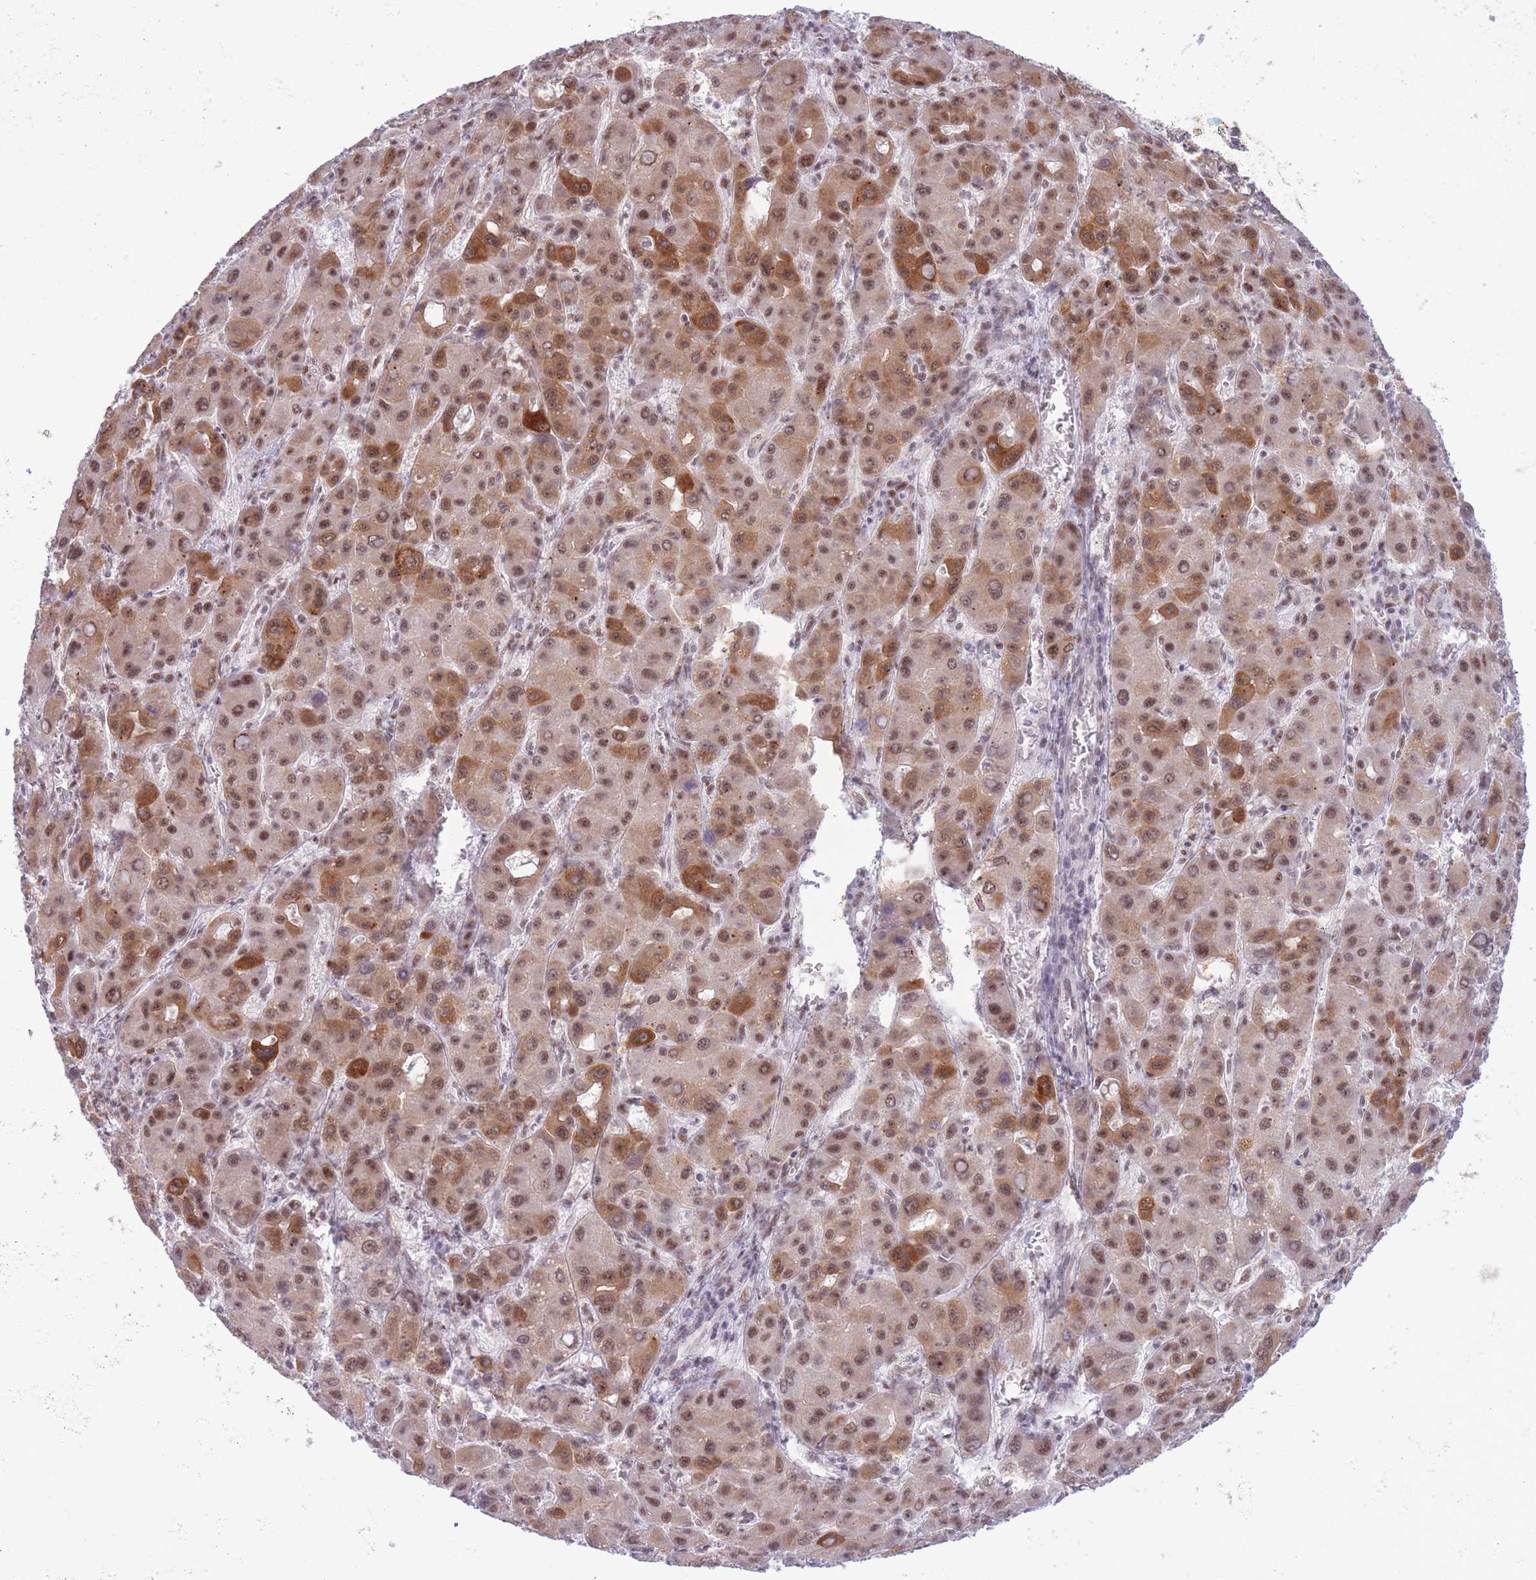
{"staining": {"intensity": "moderate", "quantity": ">75%", "location": "cytoplasmic/membranous,nuclear"}, "tissue": "liver cancer", "cell_type": "Tumor cells", "image_type": "cancer", "snomed": [{"axis": "morphology", "description": "Carcinoma, Hepatocellular, NOS"}, {"axis": "topography", "description": "Liver"}], "caption": "Protein staining of liver cancer (hepatocellular carcinoma) tissue exhibits moderate cytoplasmic/membranous and nuclear positivity in approximately >75% of tumor cells.", "gene": "CYP2B6", "patient": {"sex": "male", "age": 55}}